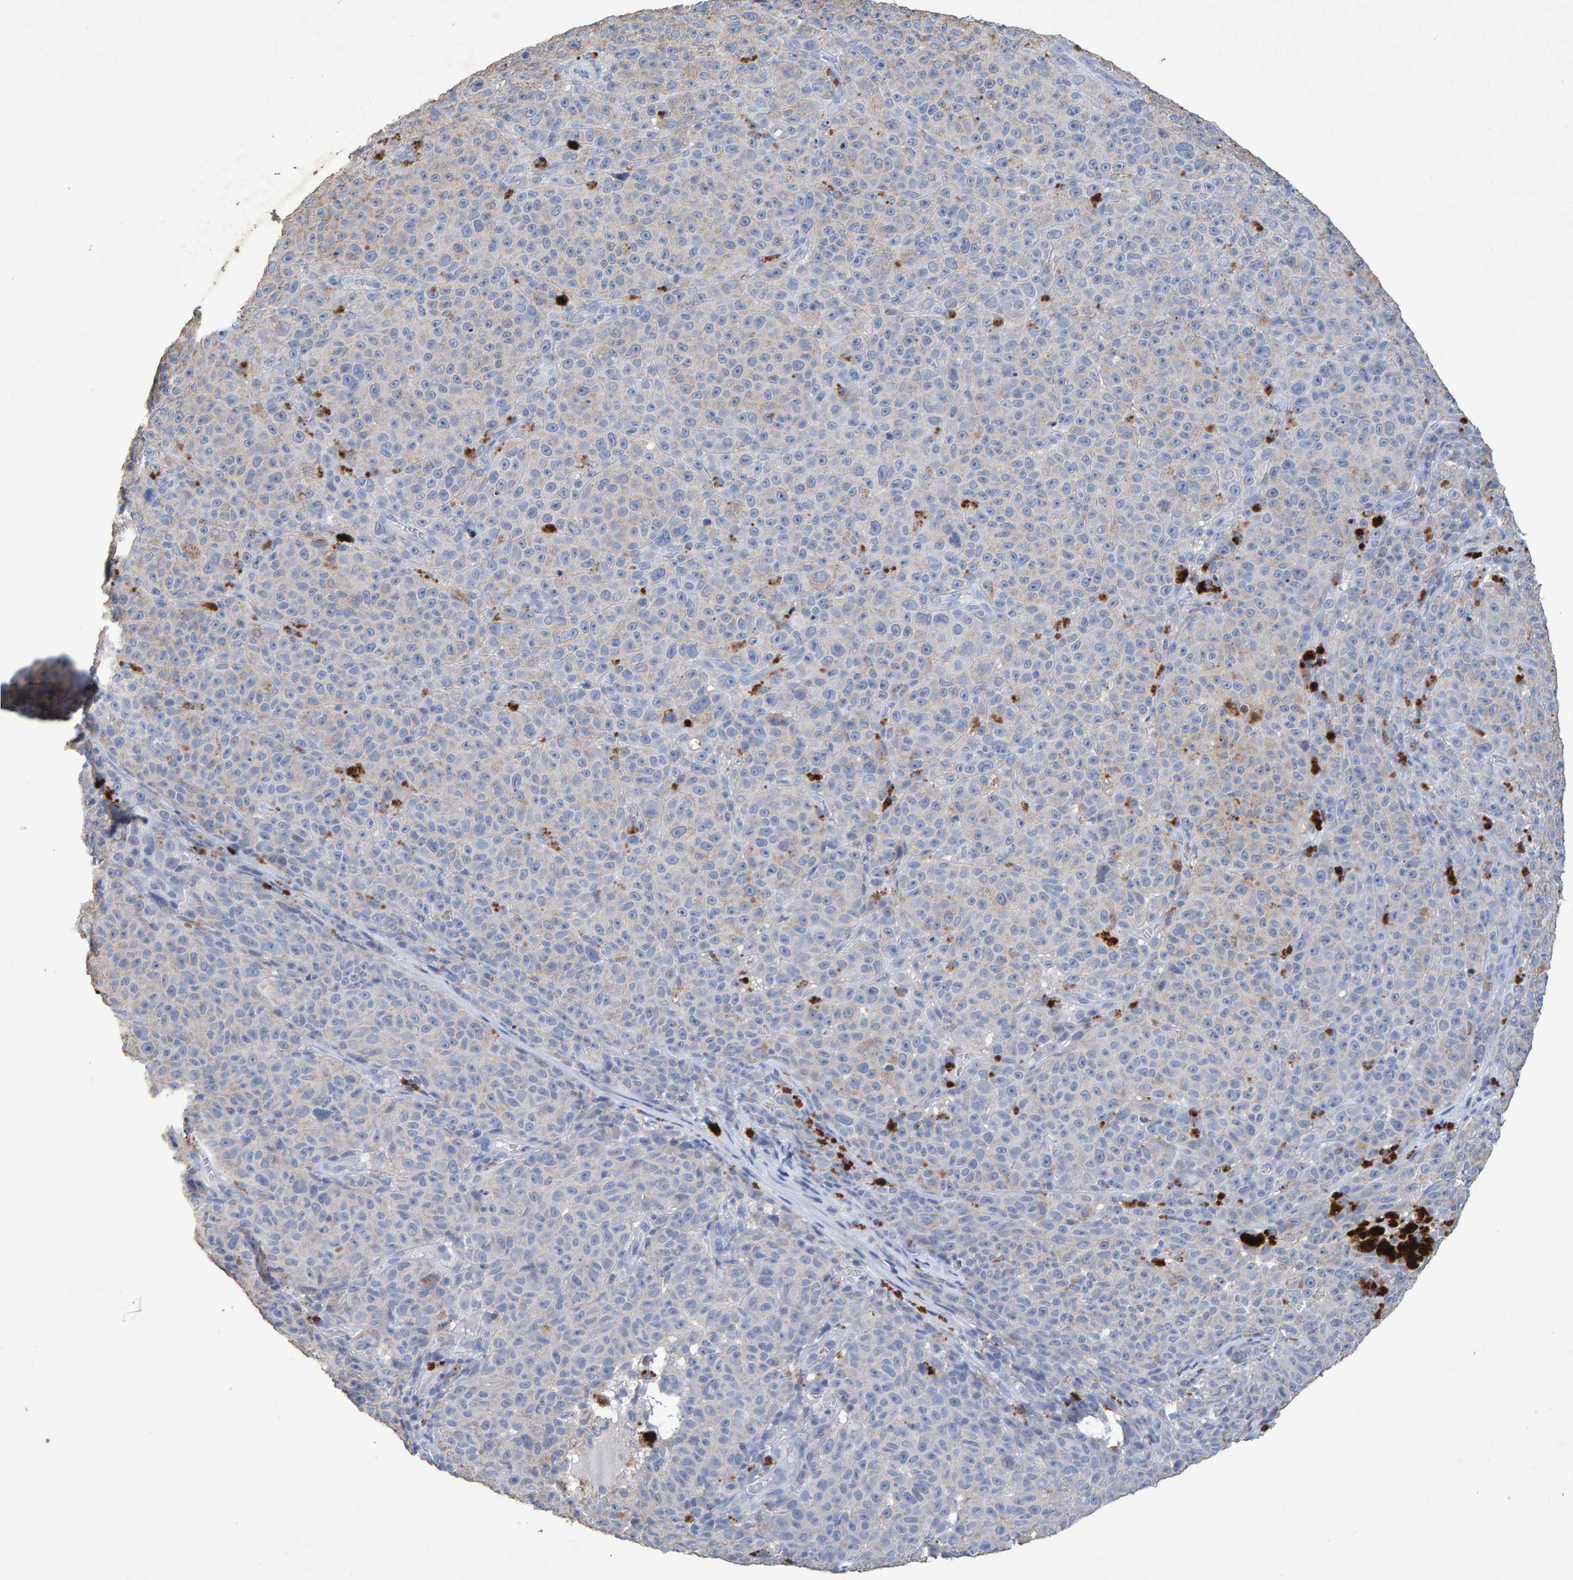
{"staining": {"intensity": "negative", "quantity": "none", "location": "none"}, "tissue": "melanoma", "cell_type": "Tumor cells", "image_type": "cancer", "snomed": [{"axis": "morphology", "description": "Malignant melanoma, NOS"}, {"axis": "topography", "description": "Skin"}], "caption": "The immunohistochemistry (IHC) micrograph has no significant expression in tumor cells of melanoma tissue.", "gene": "CTH", "patient": {"sex": "female", "age": 82}}